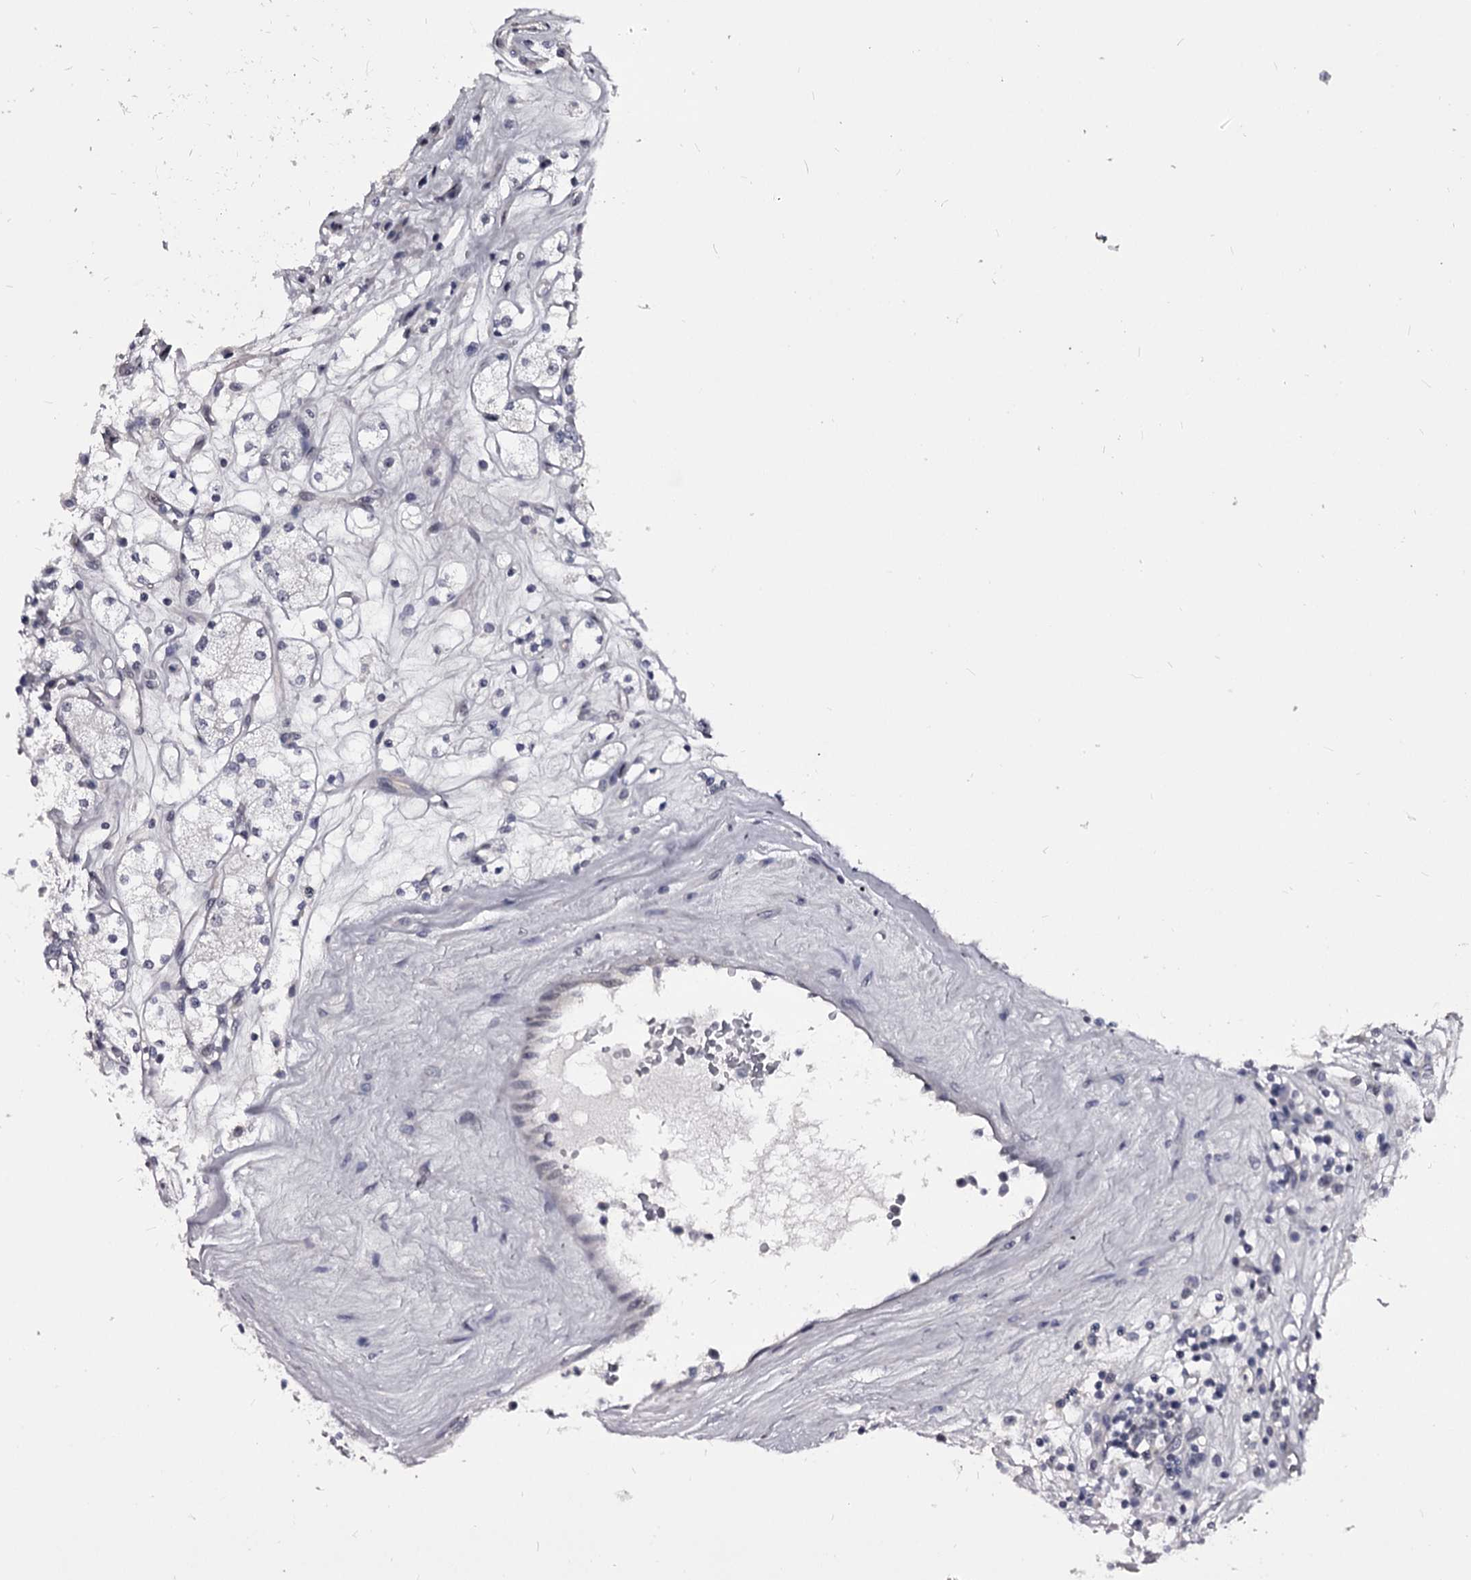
{"staining": {"intensity": "negative", "quantity": "none", "location": "none"}, "tissue": "renal cancer", "cell_type": "Tumor cells", "image_type": "cancer", "snomed": [{"axis": "morphology", "description": "Adenocarcinoma, NOS"}, {"axis": "topography", "description": "Kidney"}], "caption": "DAB immunohistochemical staining of human renal cancer shows no significant positivity in tumor cells. (Immunohistochemistry, brightfield microscopy, high magnification).", "gene": "OVOL2", "patient": {"sex": "male", "age": 77}}